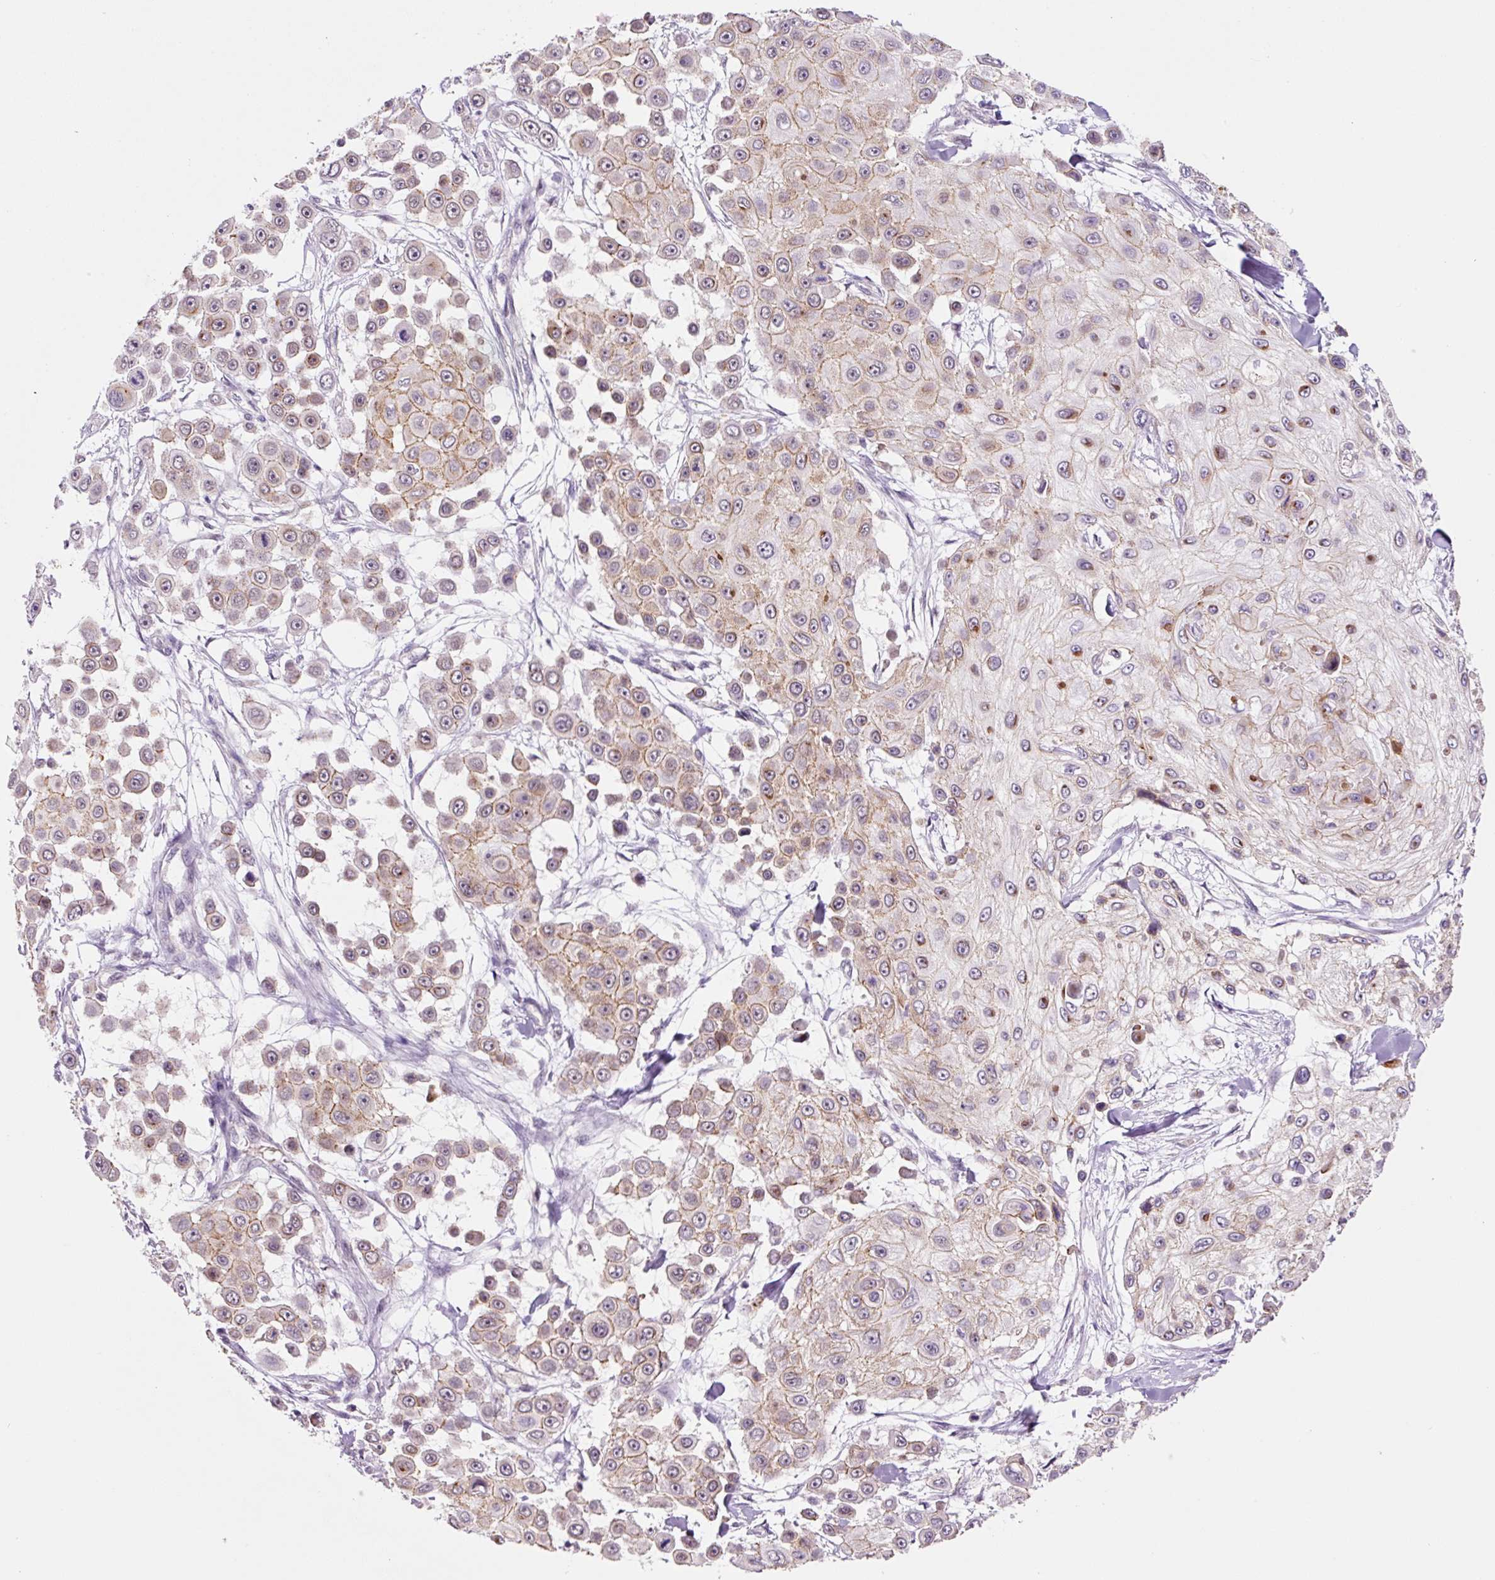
{"staining": {"intensity": "weak", "quantity": "25%-75%", "location": "cytoplasmic/membranous"}, "tissue": "skin cancer", "cell_type": "Tumor cells", "image_type": "cancer", "snomed": [{"axis": "morphology", "description": "Squamous cell carcinoma, NOS"}, {"axis": "topography", "description": "Skin"}], "caption": "High-power microscopy captured an immunohistochemistry micrograph of skin cancer, revealing weak cytoplasmic/membranous staining in approximately 25%-75% of tumor cells. (brown staining indicates protein expression, while blue staining denotes nuclei).", "gene": "PCK2", "patient": {"sex": "male", "age": 67}}